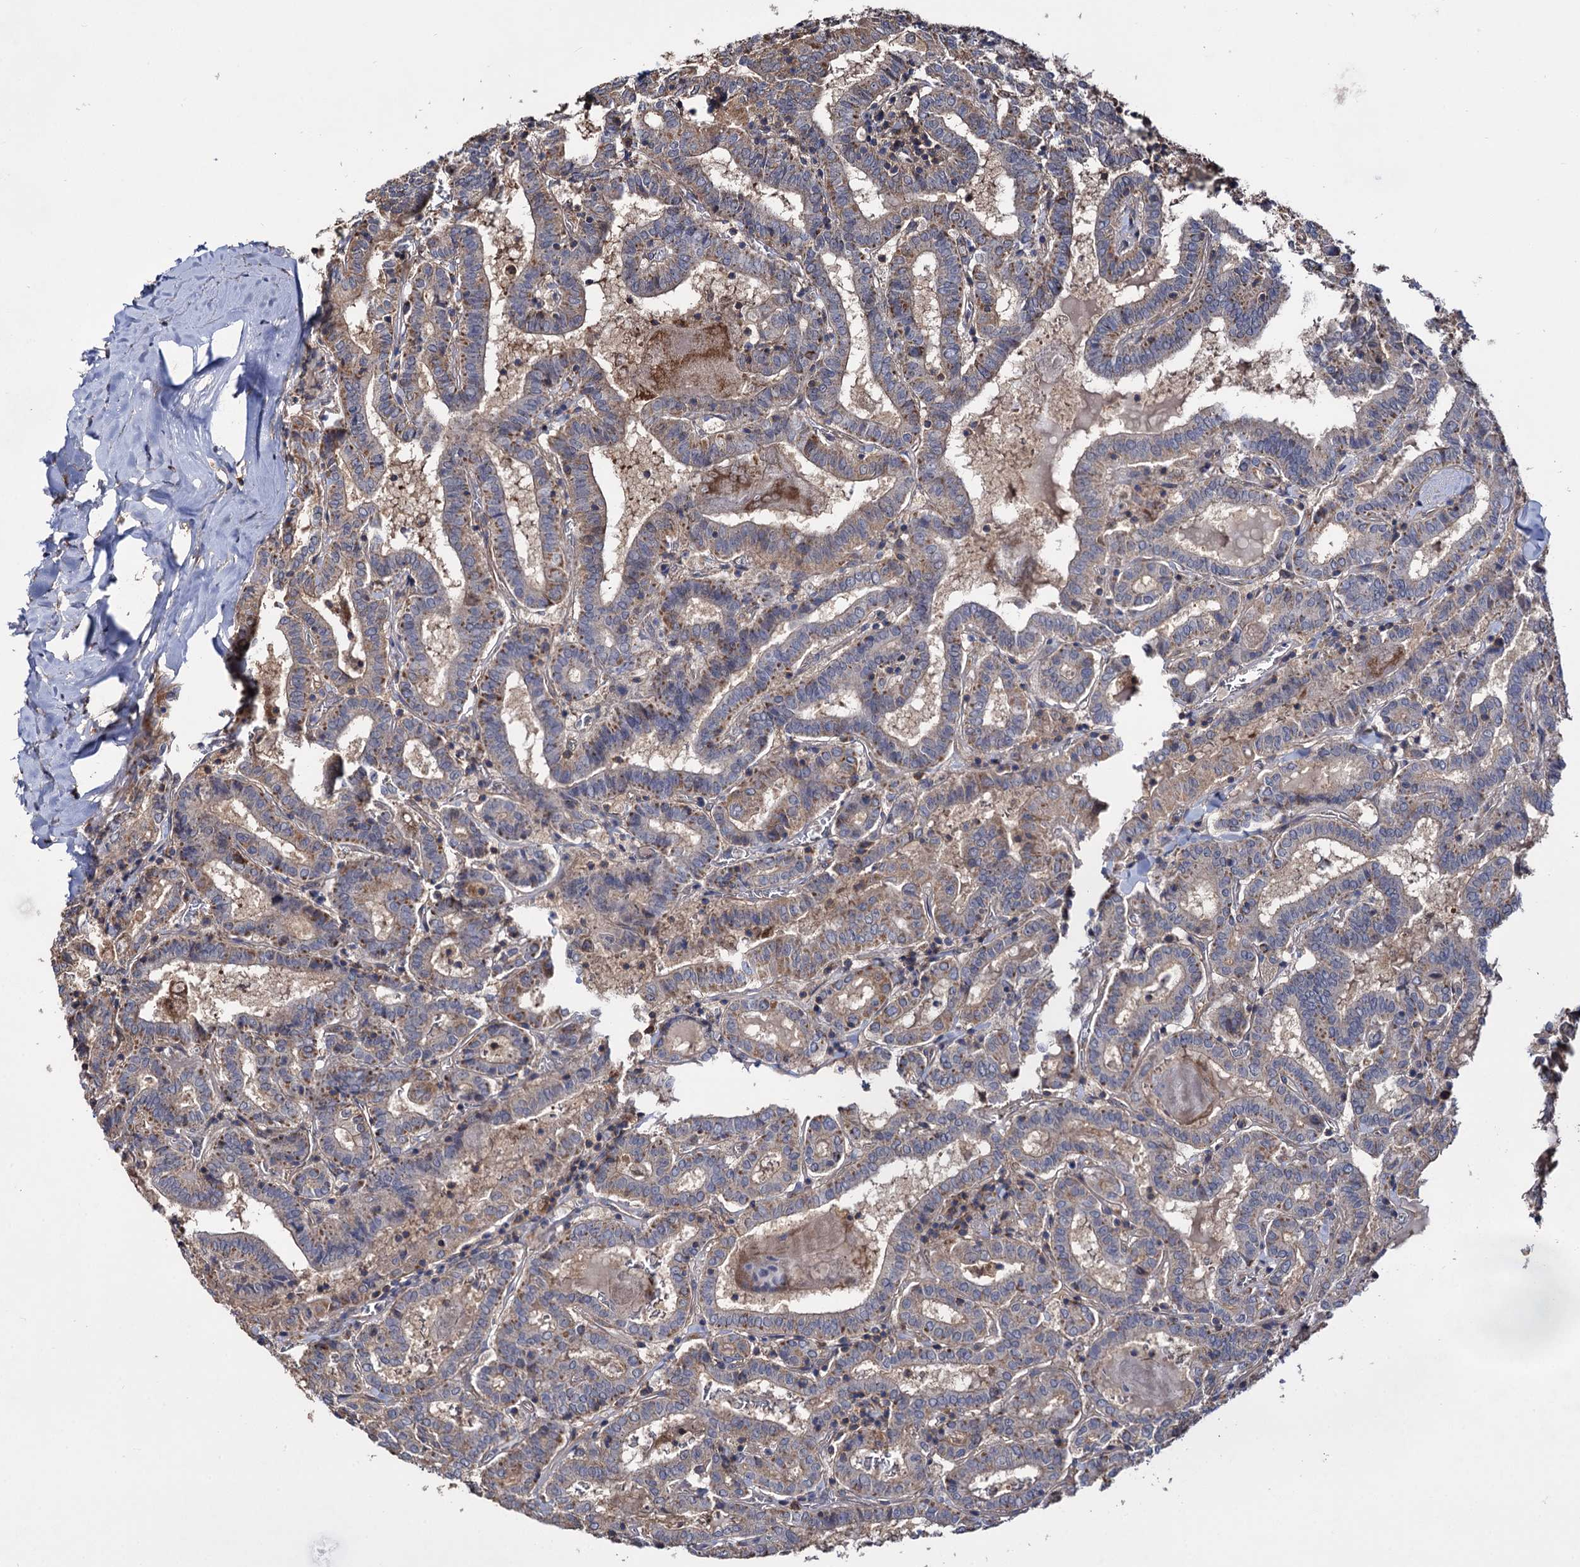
{"staining": {"intensity": "weak", "quantity": "25%-75%", "location": "cytoplasmic/membranous"}, "tissue": "thyroid cancer", "cell_type": "Tumor cells", "image_type": "cancer", "snomed": [{"axis": "morphology", "description": "Papillary adenocarcinoma, NOS"}, {"axis": "topography", "description": "Thyroid gland"}], "caption": "The histopathology image demonstrates staining of papillary adenocarcinoma (thyroid), revealing weak cytoplasmic/membranous protein staining (brown color) within tumor cells. Using DAB (brown) and hematoxylin (blue) stains, captured at high magnification using brightfield microscopy.", "gene": "IDI1", "patient": {"sex": "female", "age": 72}}